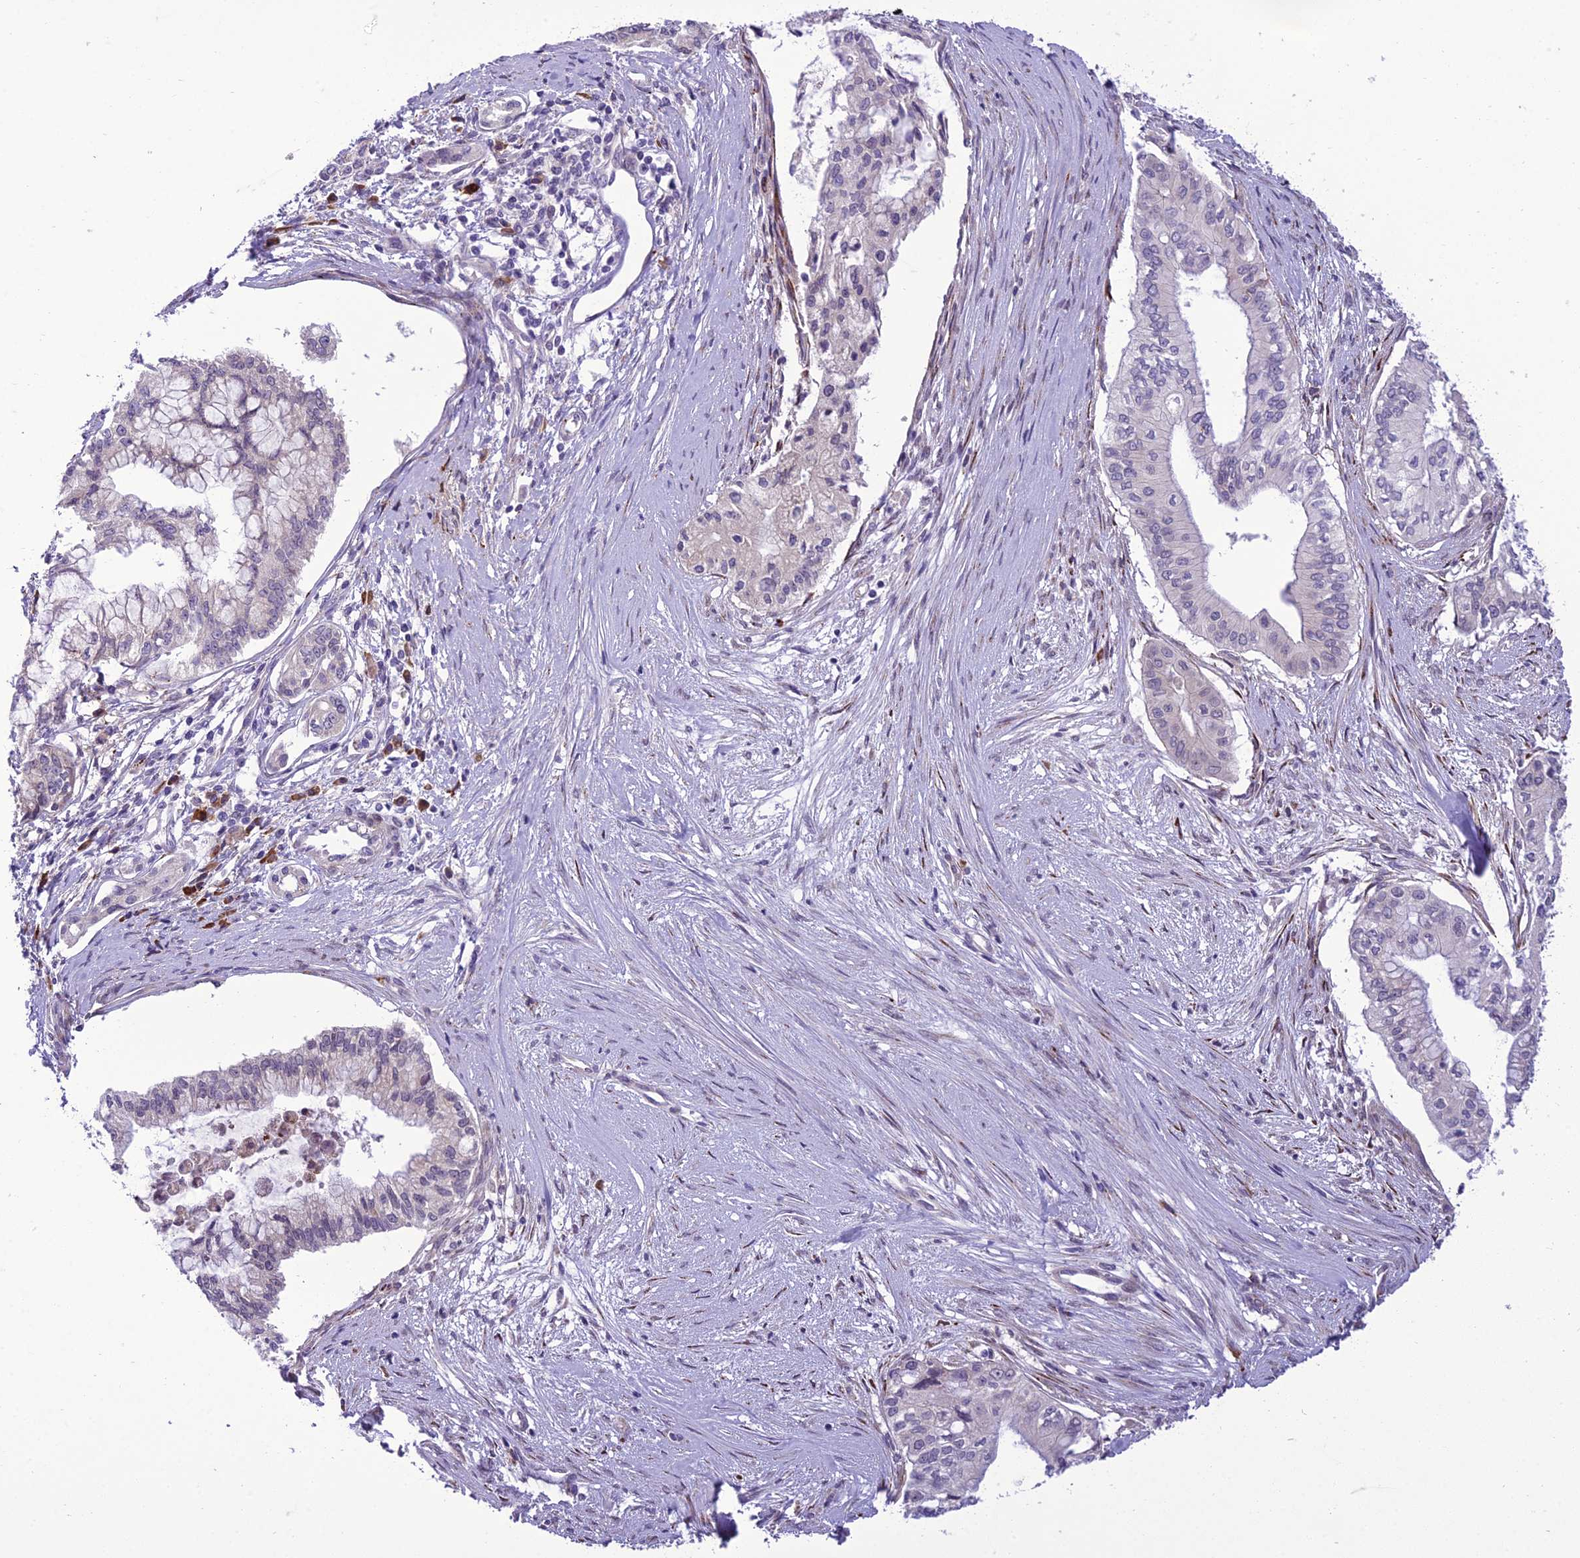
{"staining": {"intensity": "negative", "quantity": "none", "location": "none"}, "tissue": "pancreatic cancer", "cell_type": "Tumor cells", "image_type": "cancer", "snomed": [{"axis": "morphology", "description": "Adenocarcinoma, NOS"}, {"axis": "topography", "description": "Pancreas"}], "caption": "Tumor cells show no significant protein staining in pancreatic cancer.", "gene": "NEURL2", "patient": {"sex": "male", "age": 46}}